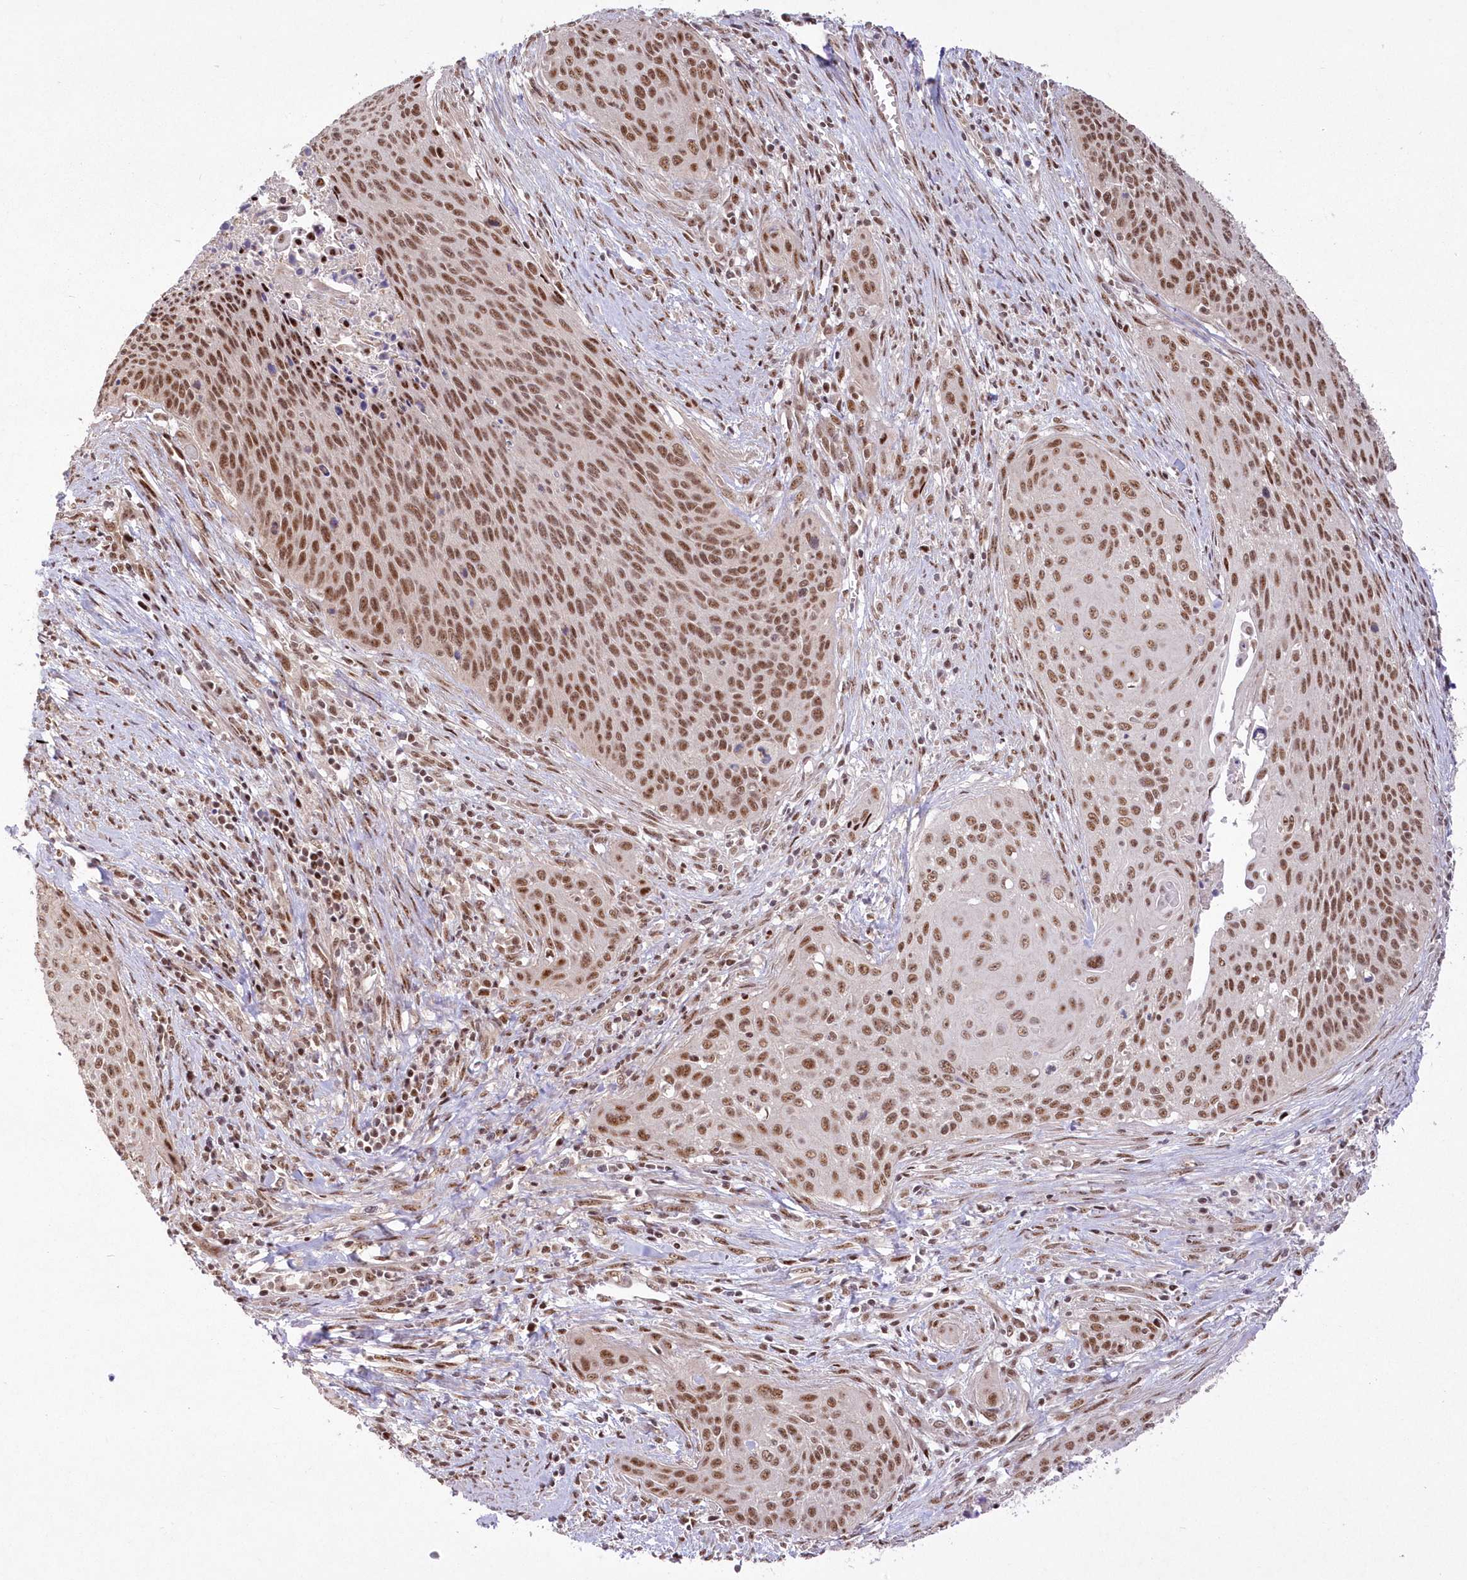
{"staining": {"intensity": "moderate", "quantity": ">75%", "location": "nuclear"}, "tissue": "cervical cancer", "cell_type": "Tumor cells", "image_type": "cancer", "snomed": [{"axis": "morphology", "description": "Squamous cell carcinoma, NOS"}, {"axis": "topography", "description": "Cervix"}], "caption": "Tumor cells exhibit moderate nuclear staining in approximately >75% of cells in cervical cancer (squamous cell carcinoma). Ihc stains the protein in brown and the nuclei are stained blue.", "gene": "WBP1L", "patient": {"sex": "female", "age": 55}}